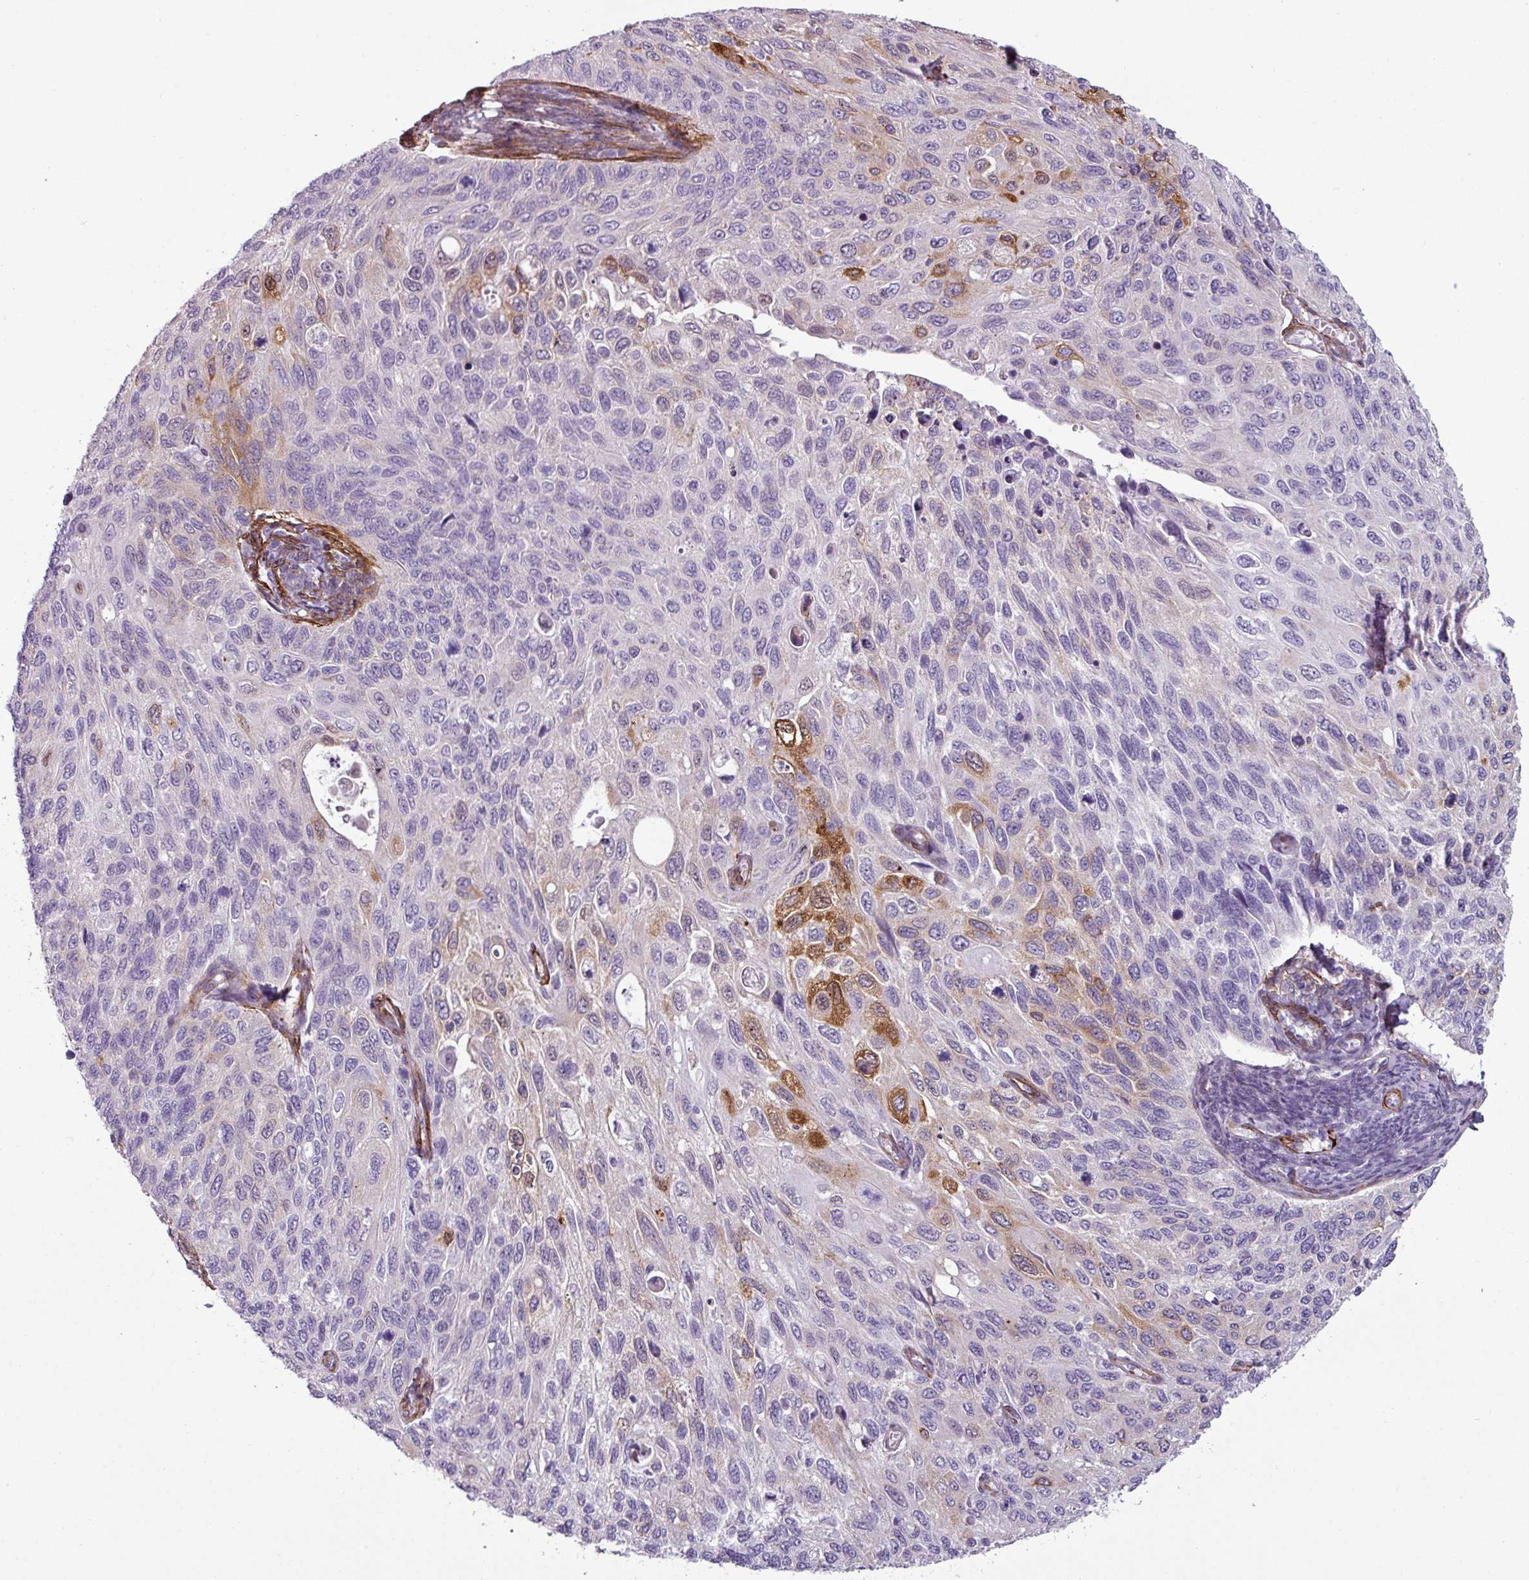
{"staining": {"intensity": "negative", "quantity": "none", "location": "none"}, "tissue": "cervical cancer", "cell_type": "Tumor cells", "image_type": "cancer", "snomed": [{"axis": "morphology", "description": "Squamous cell carcinoma, NOS"}, {"axis": "topography", "description": "Cervix"}], "caption": "Cervical cancer (squamous cell carcinoma) stained for a protein using immunohistochemistry exhibits no staining tumor cells.", "gene": "ATP10A", "patient": {"sex": "female", "age": 70}}